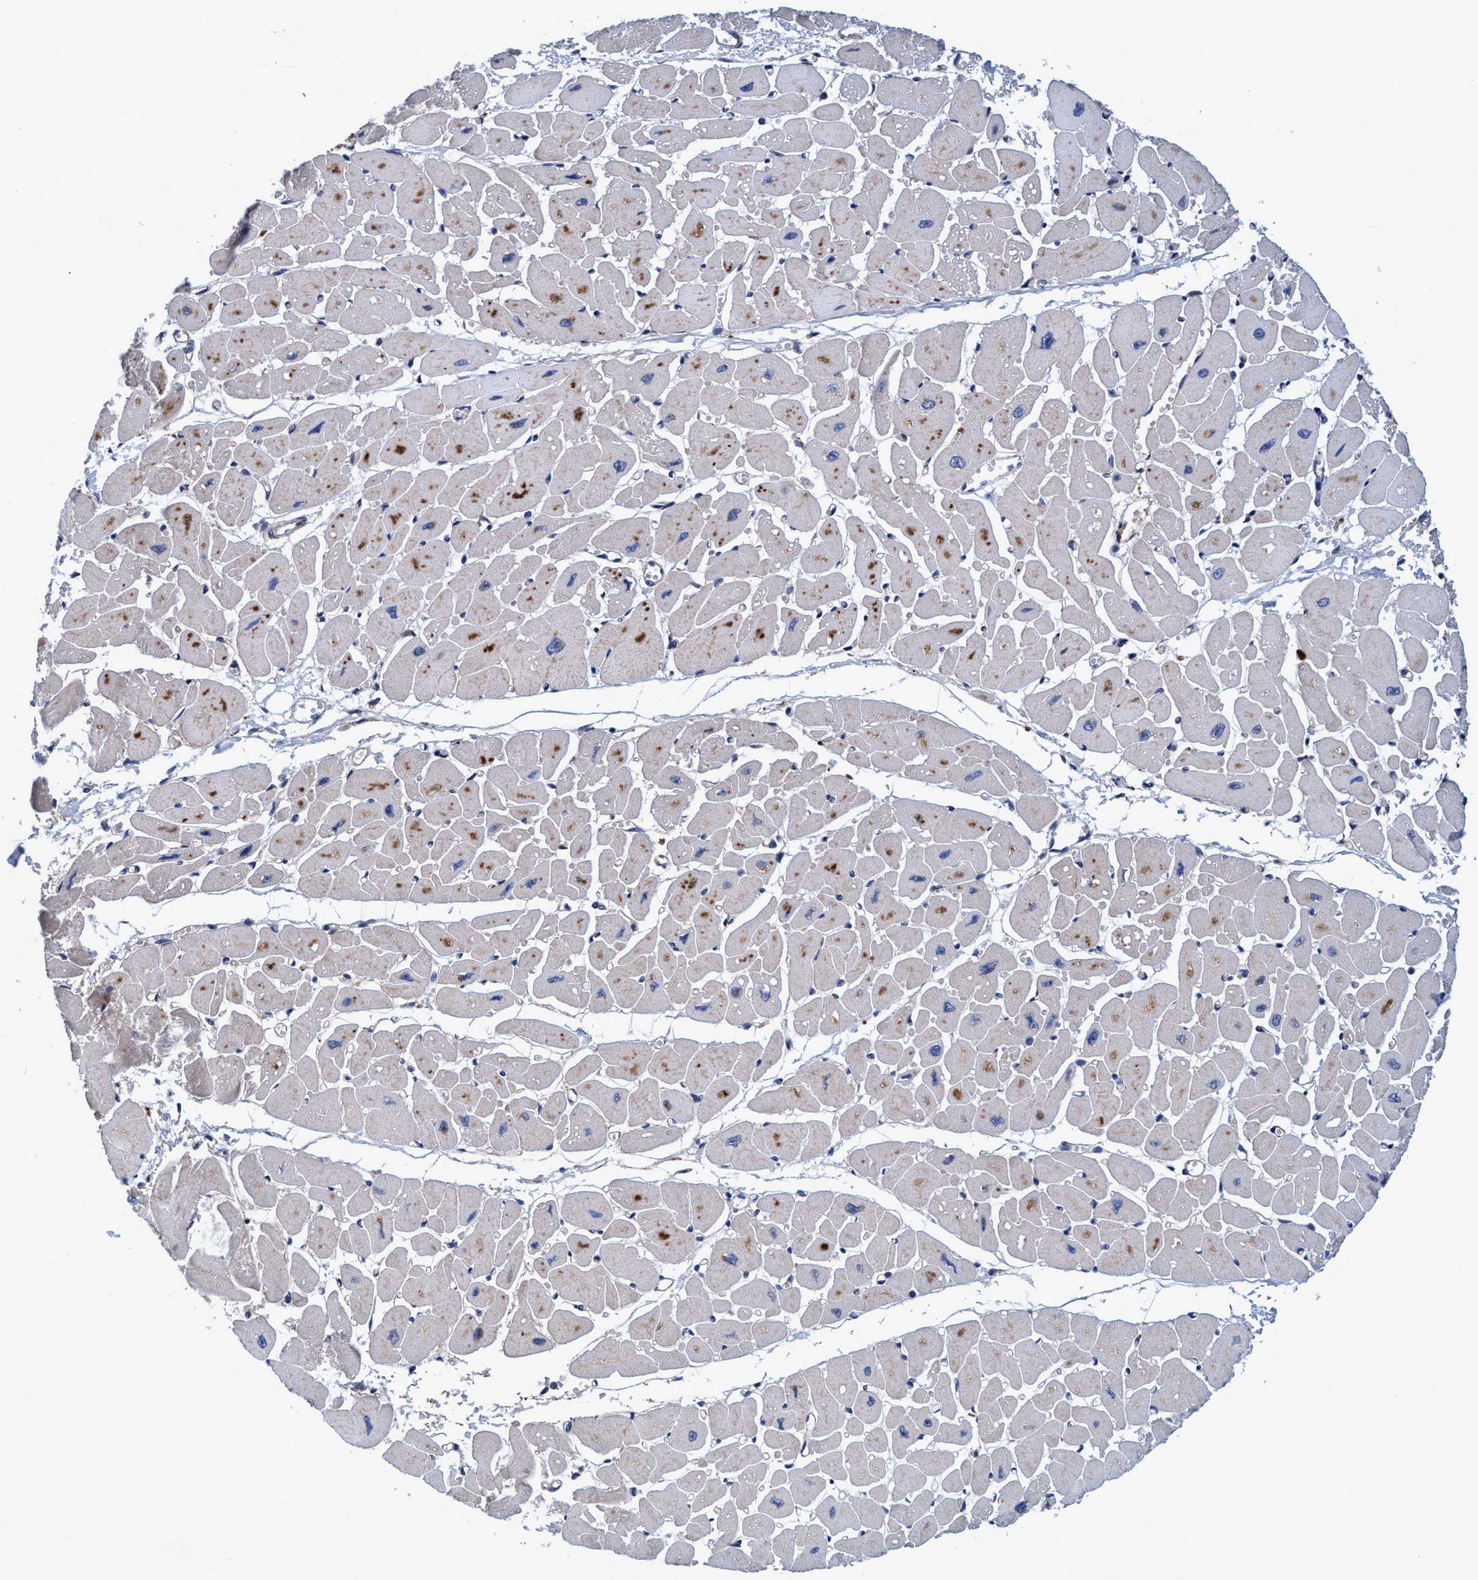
{"staining": {"intensity": "weak", "quantity": "25%-75%", "location": "cytoplasmic/membranous"}, "tissue": "heart muscle", "cell_type": "Cardiomyocytes", "image_type": "normal", "snomed": [{"axis": "morphology", "description": "Normal tissue, NOS"}, {"axis": "topography", "description": "Heart"}], "caption": "Brown immunohistochemical staining in unremarkable human heart muscle exhibits weak cytoplasmic/membranous expression in approximately 25%-75% of cardiomyocytes.", "gene": "CALCOCO2", "patient": {"sex": "female", "age": 54}}